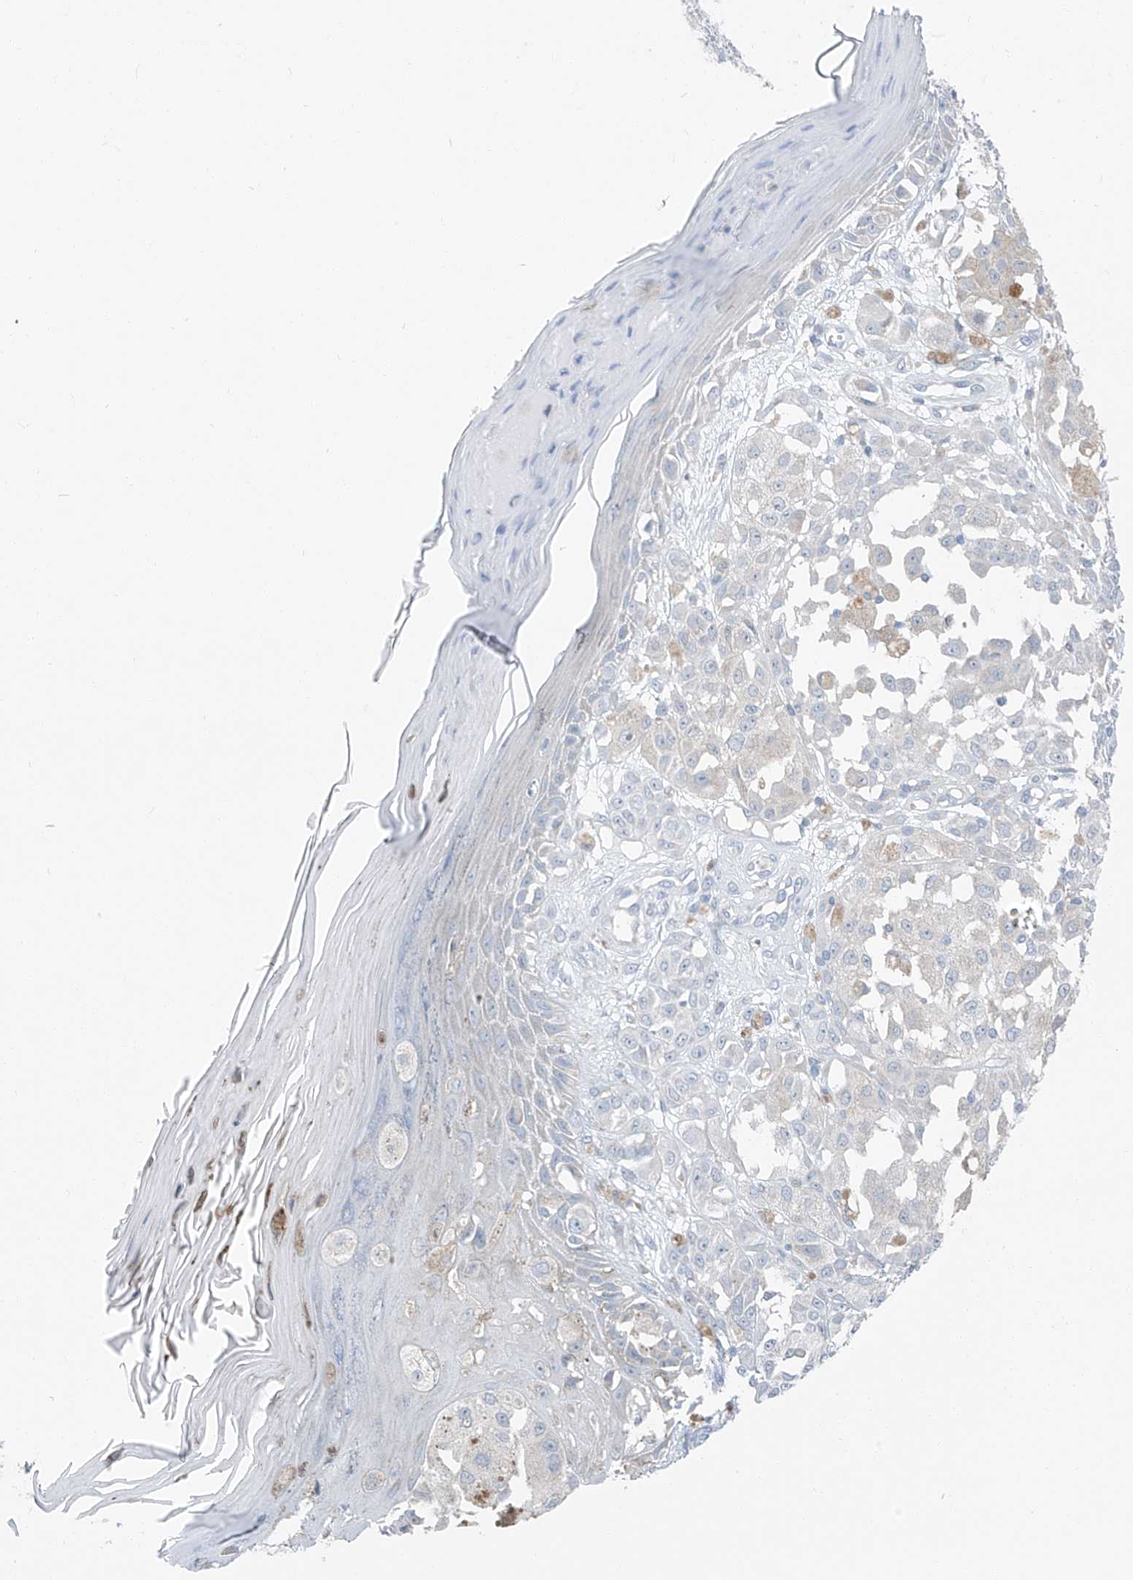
{"staining": {"intensity": "negative", "quantity": "none", "location": "none"}, "tissue": "melanoma", "cell_type": "Tumor cells", "image_type": "cancer", "snomed": [{"axis": "morphology", "description": "Malignant melanoma, NOS"}, {"axis": "topography", "description": "Skin of leg"}], "caption": "A micrograph of melanoma stained for a protein reveals no brown staining in tumor cells.", "gene": "CHMP2B", "patient": {"sex": "female", "age": 72}}